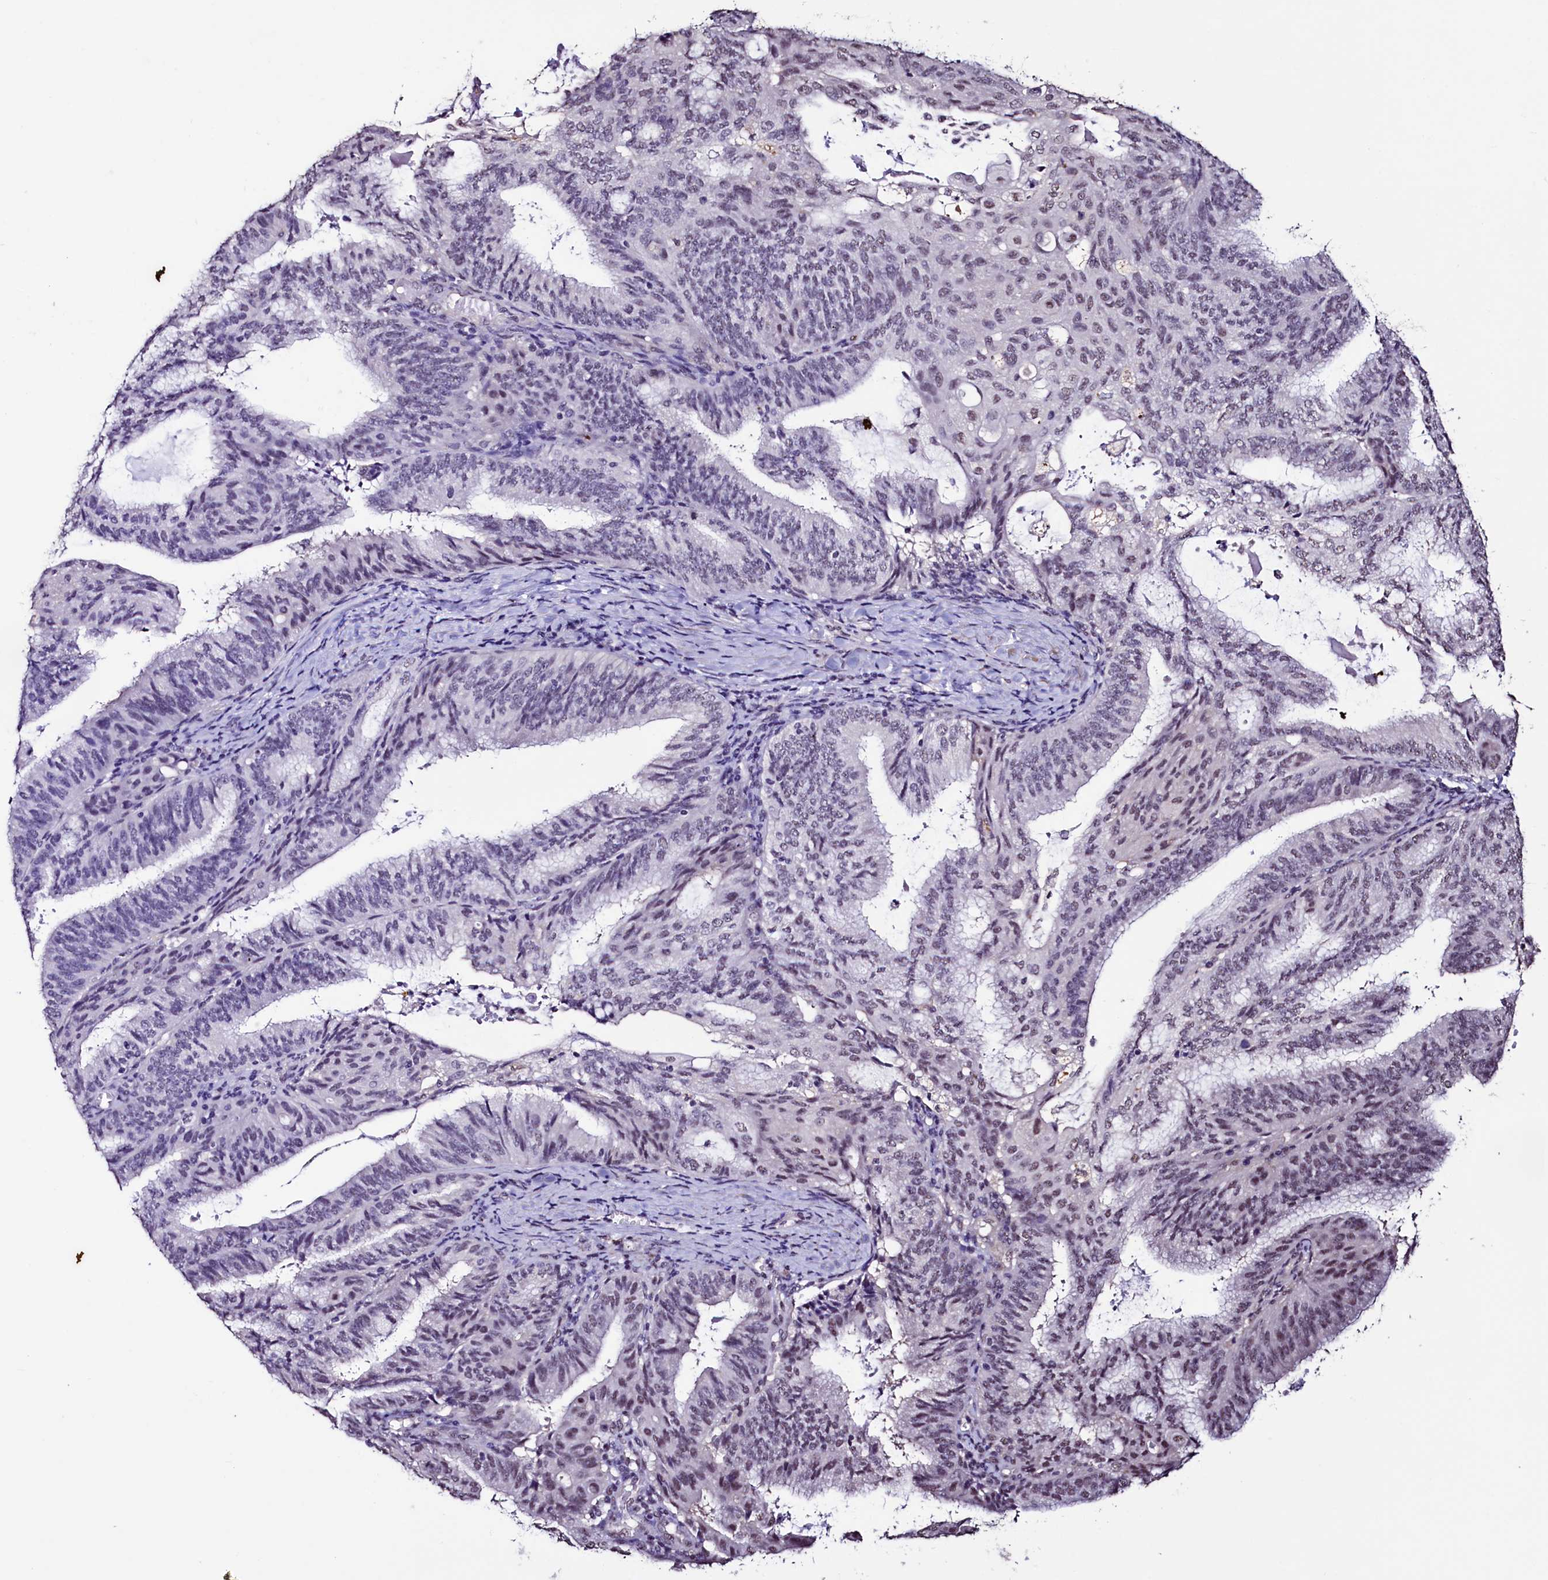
{"staining": {"intensity": "moderate", "quantity": "<25%", "location": "nuclear"}, "tissue": "endometrial cancer", "cell_type": "Tumor cells", "image_type": "cancer", "snomed": [{"axis": "morphology", "description": "Adenocarcinoma, NOS"}, {"axis": "topography", "description": "Endometrium"}], "caption": "Immunohistochemistry (IHC) micrograph of neoplastic tissue: adenocarcinoma (endometrial) stained using immunohistochemistry (IHC) exhibits low levels of moderate protein expression localized specifically in the nuclear of tumor cells, appearing as a nuclear brown color.", "gene": "SFSWAP", "patient": {"sex": "female", "age": 49}}